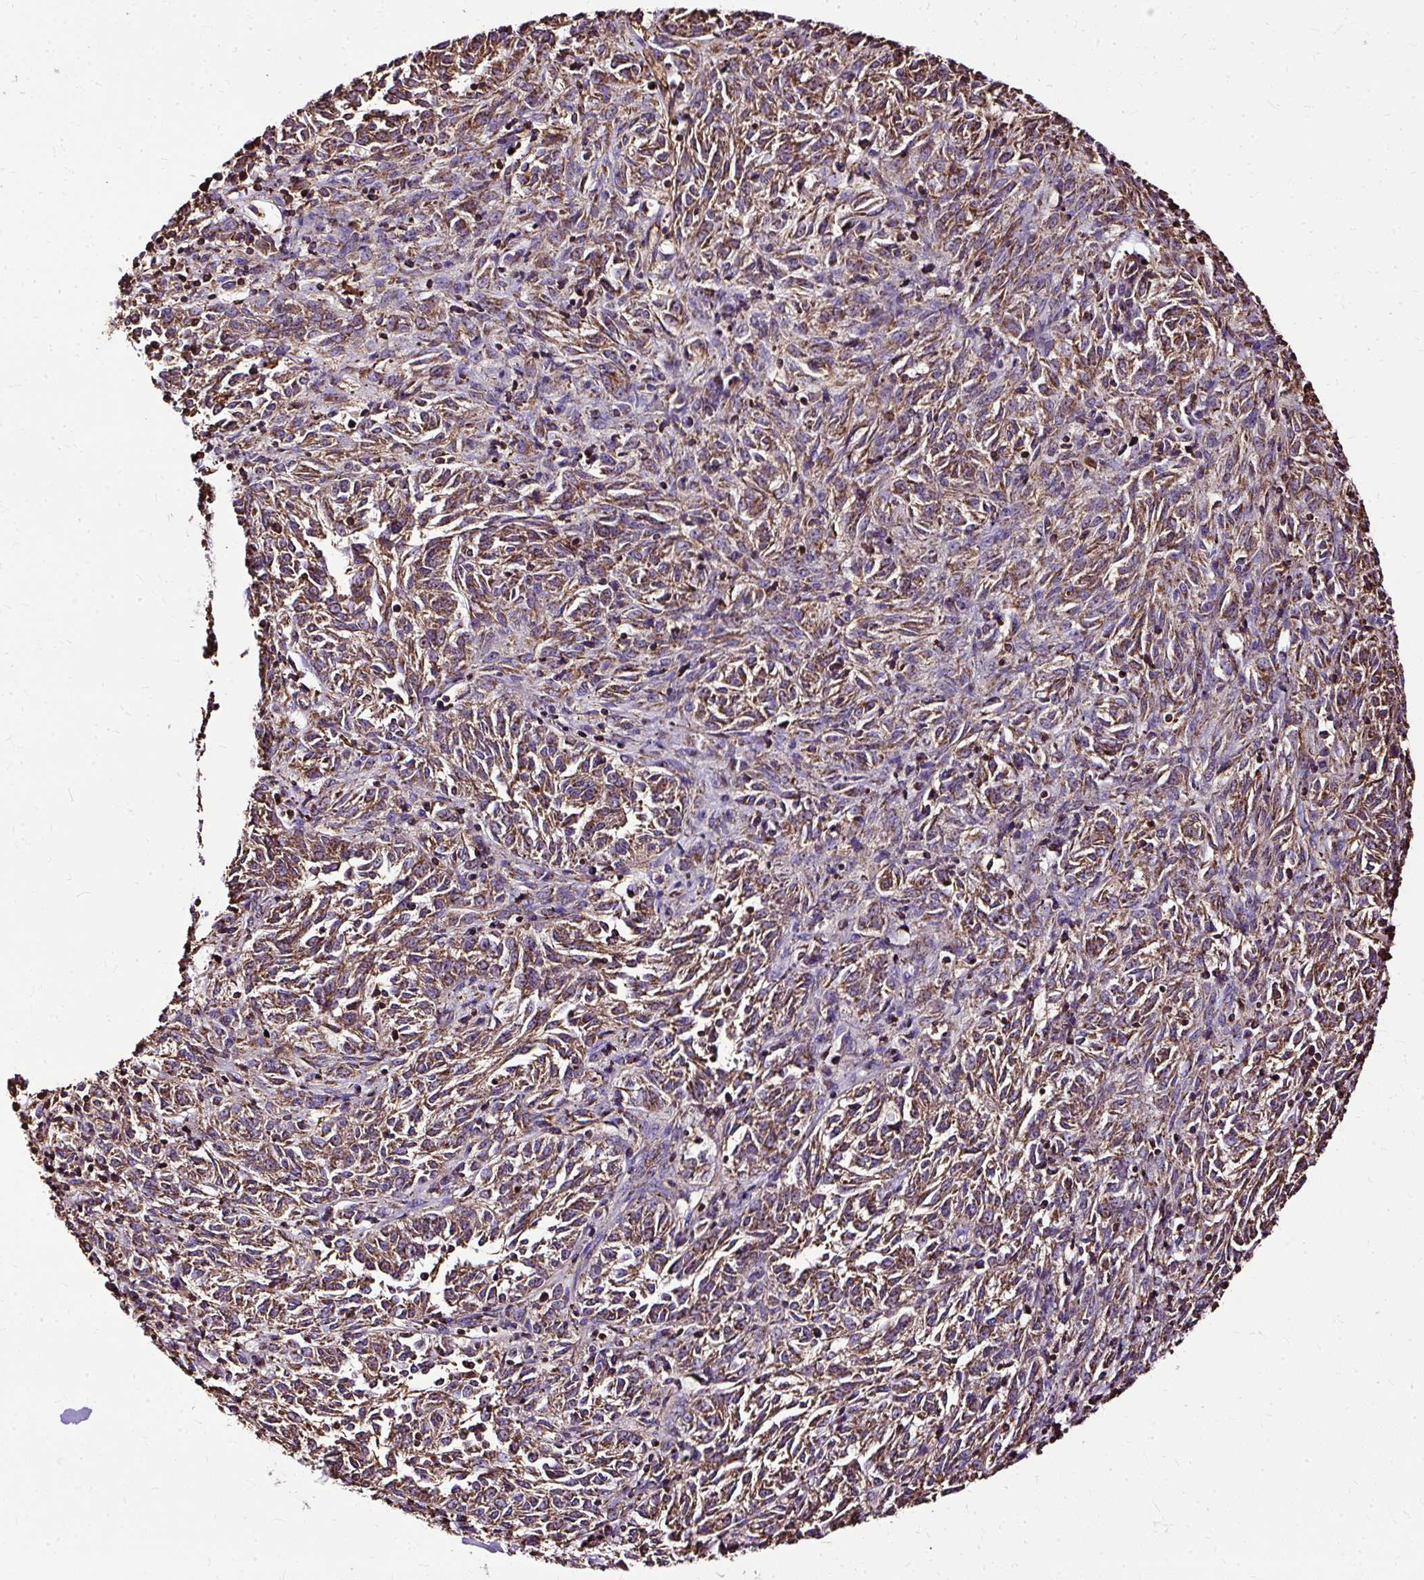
{"staining": {"intensity": "moderate", "quantity": ">75%", "location": "cytoplasmic/membranous"}, "tissue": "melanoma", "cell_type": "Tumor cells", "image_type": "cancer", "snomed": [{"axis": "morphology", "description": "Malignant melanoma, NOS"}, {"axis": "topography", "description": "Skin"}], "caption": "Melanoma was stained to show a protein in brown. There is medium levels of moderate cytoplasmic/membranous positivity in approximately >75% of tumor cells. The protein is shown in brown color, while the nuclei are stained blue.", "gene": "KLHL11", "patient": {"sex": "female", "age": 72}}